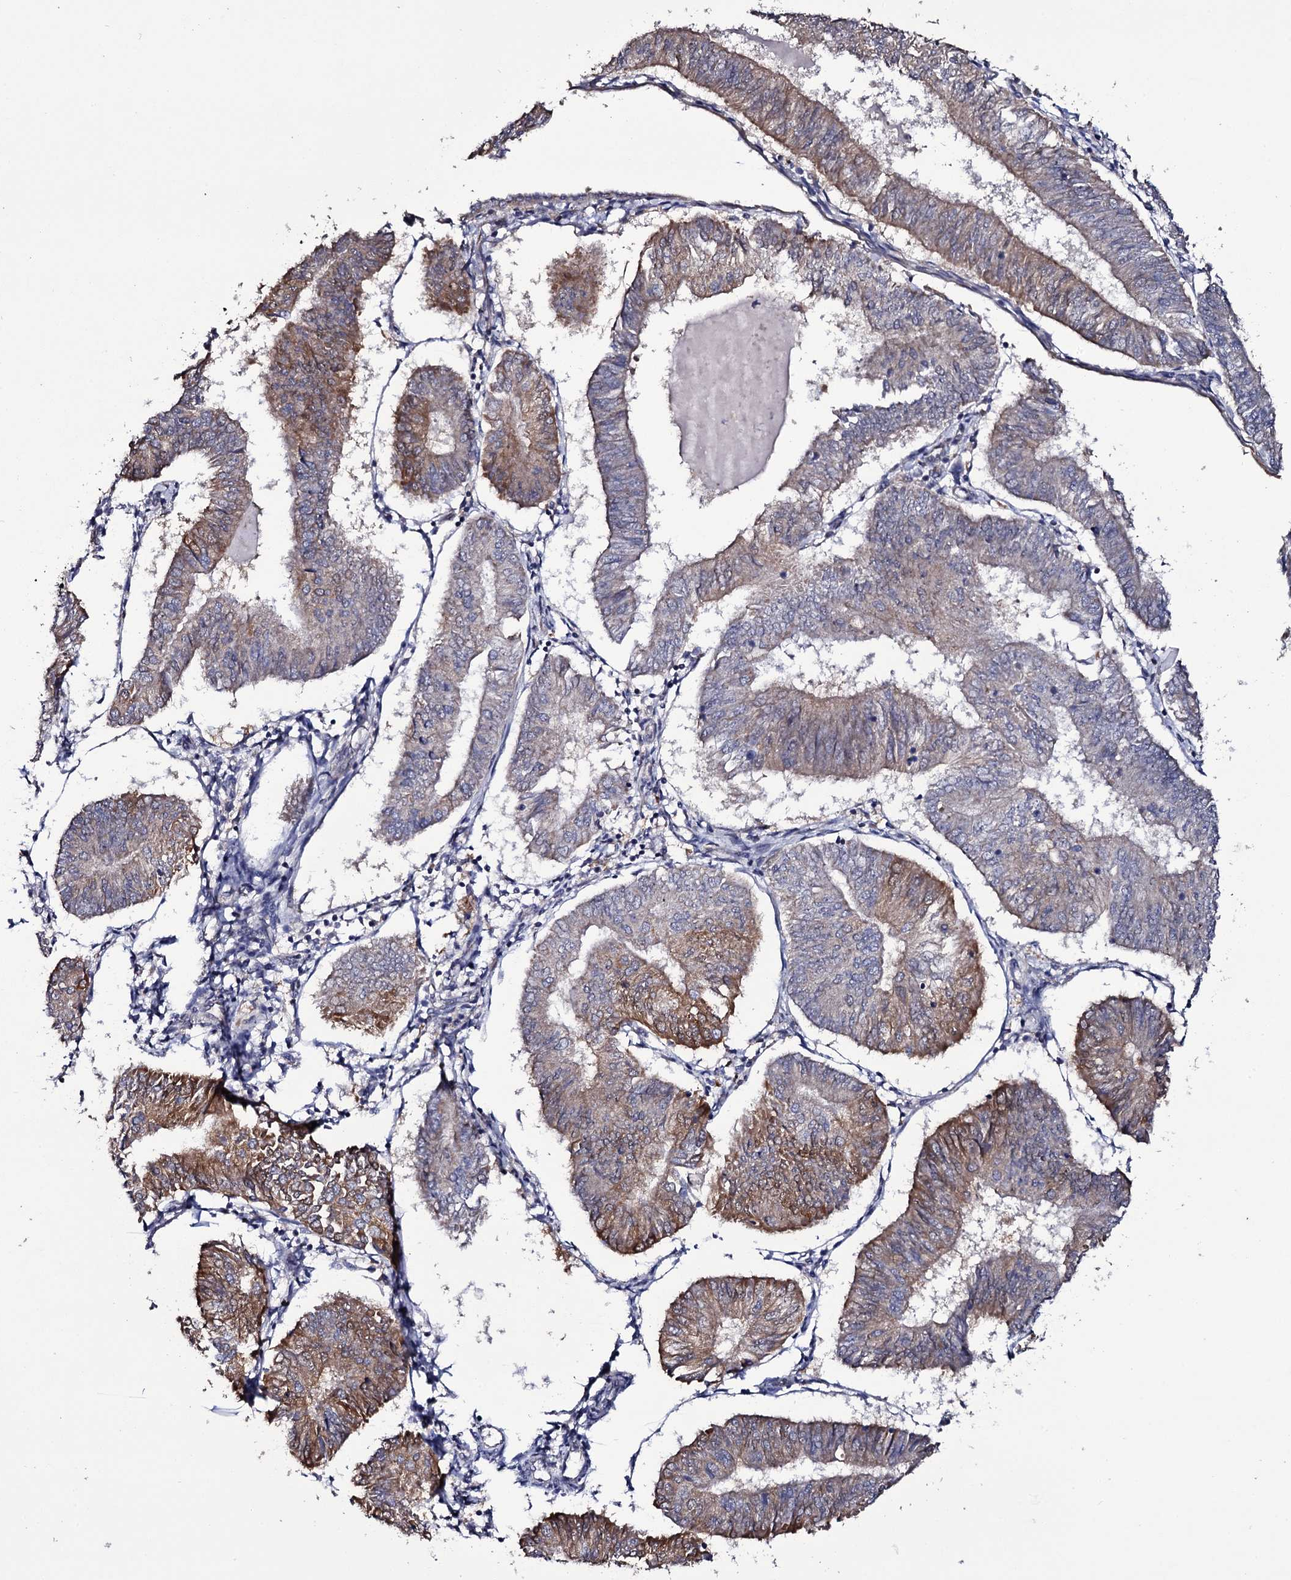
{"staining": {"intensity": "moderate", "quantity": "<25%", "location": "cytoplasmic/membranous"}, "tissue": "endometrial cancer", "cell_type": "Tumor cells", "image_type": "cancer", "snomed": [{"axis": "morphology", "description": "Adenocarcinoma, NOS"}, {"axis": "topography", "description": "Endometrium"}], "caption": "DAB immunohistochemical staining of human endometrial adenocarcinoma shows moderate cytoplasmic/membranous protein expression in approximately <25% of tumor cells.", "gene": "CRYL1", "patient": {"sex": "female", "age": 58}}